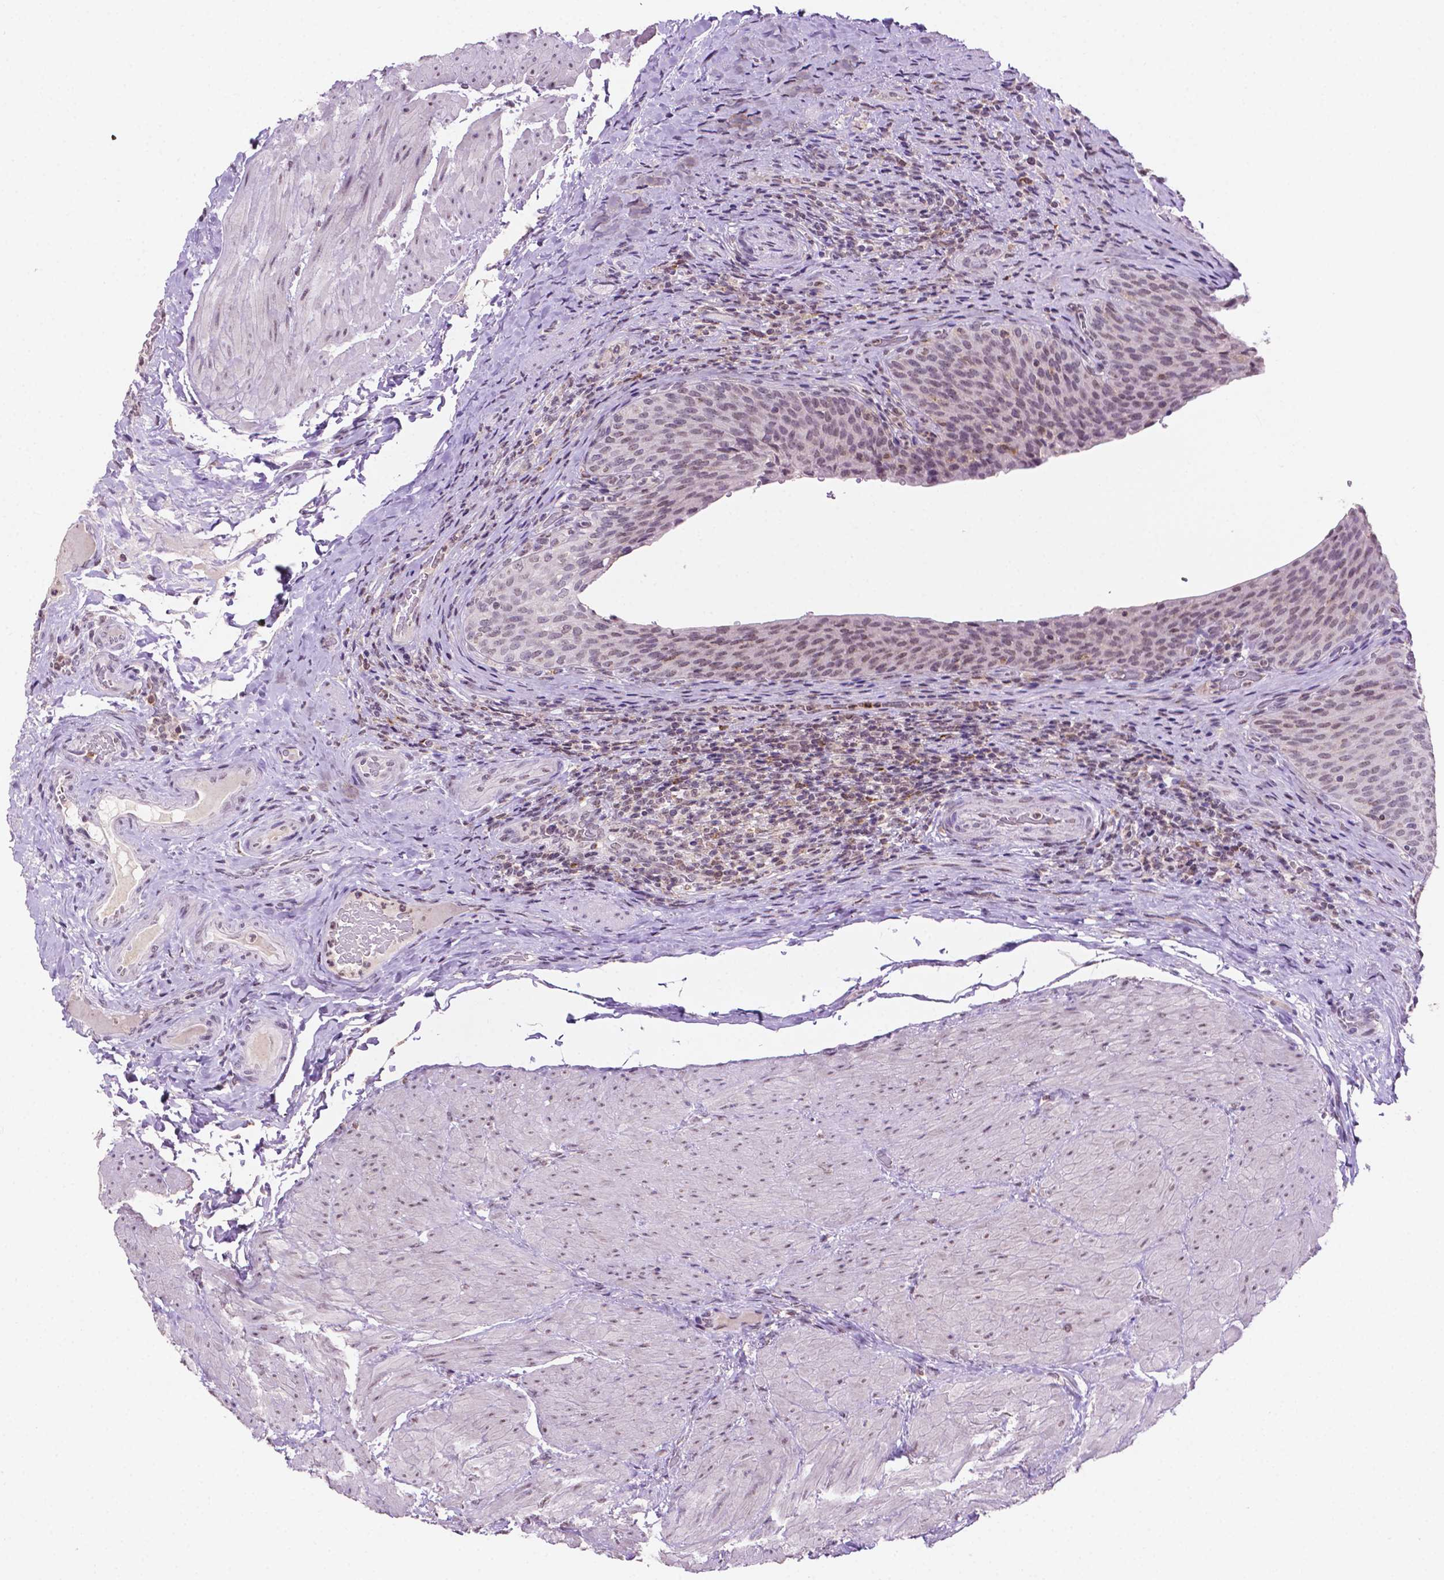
{"staining": {"intensity": "weak", "quantity": "25%-75%", "location": "nuclear"}, "tissue": "urinary bladder", "cell_type": "Urothelial cells", "image_type": "normal", "snomed": [{"axis": "morphology", "description": "Normal tissue, NOS"}, {"axis": "topography", "description": "Urinary bladder"}, {"axis": "topography", "description": "Peripheral nerve tissue"}], "caption": "This is a histology image of IHC staining of benign urinary bladder, which shows weak expression in the nuclear of urothelial cells.", "gene": "PTPN6", "patient": {"sex": "male", "age": 66}}